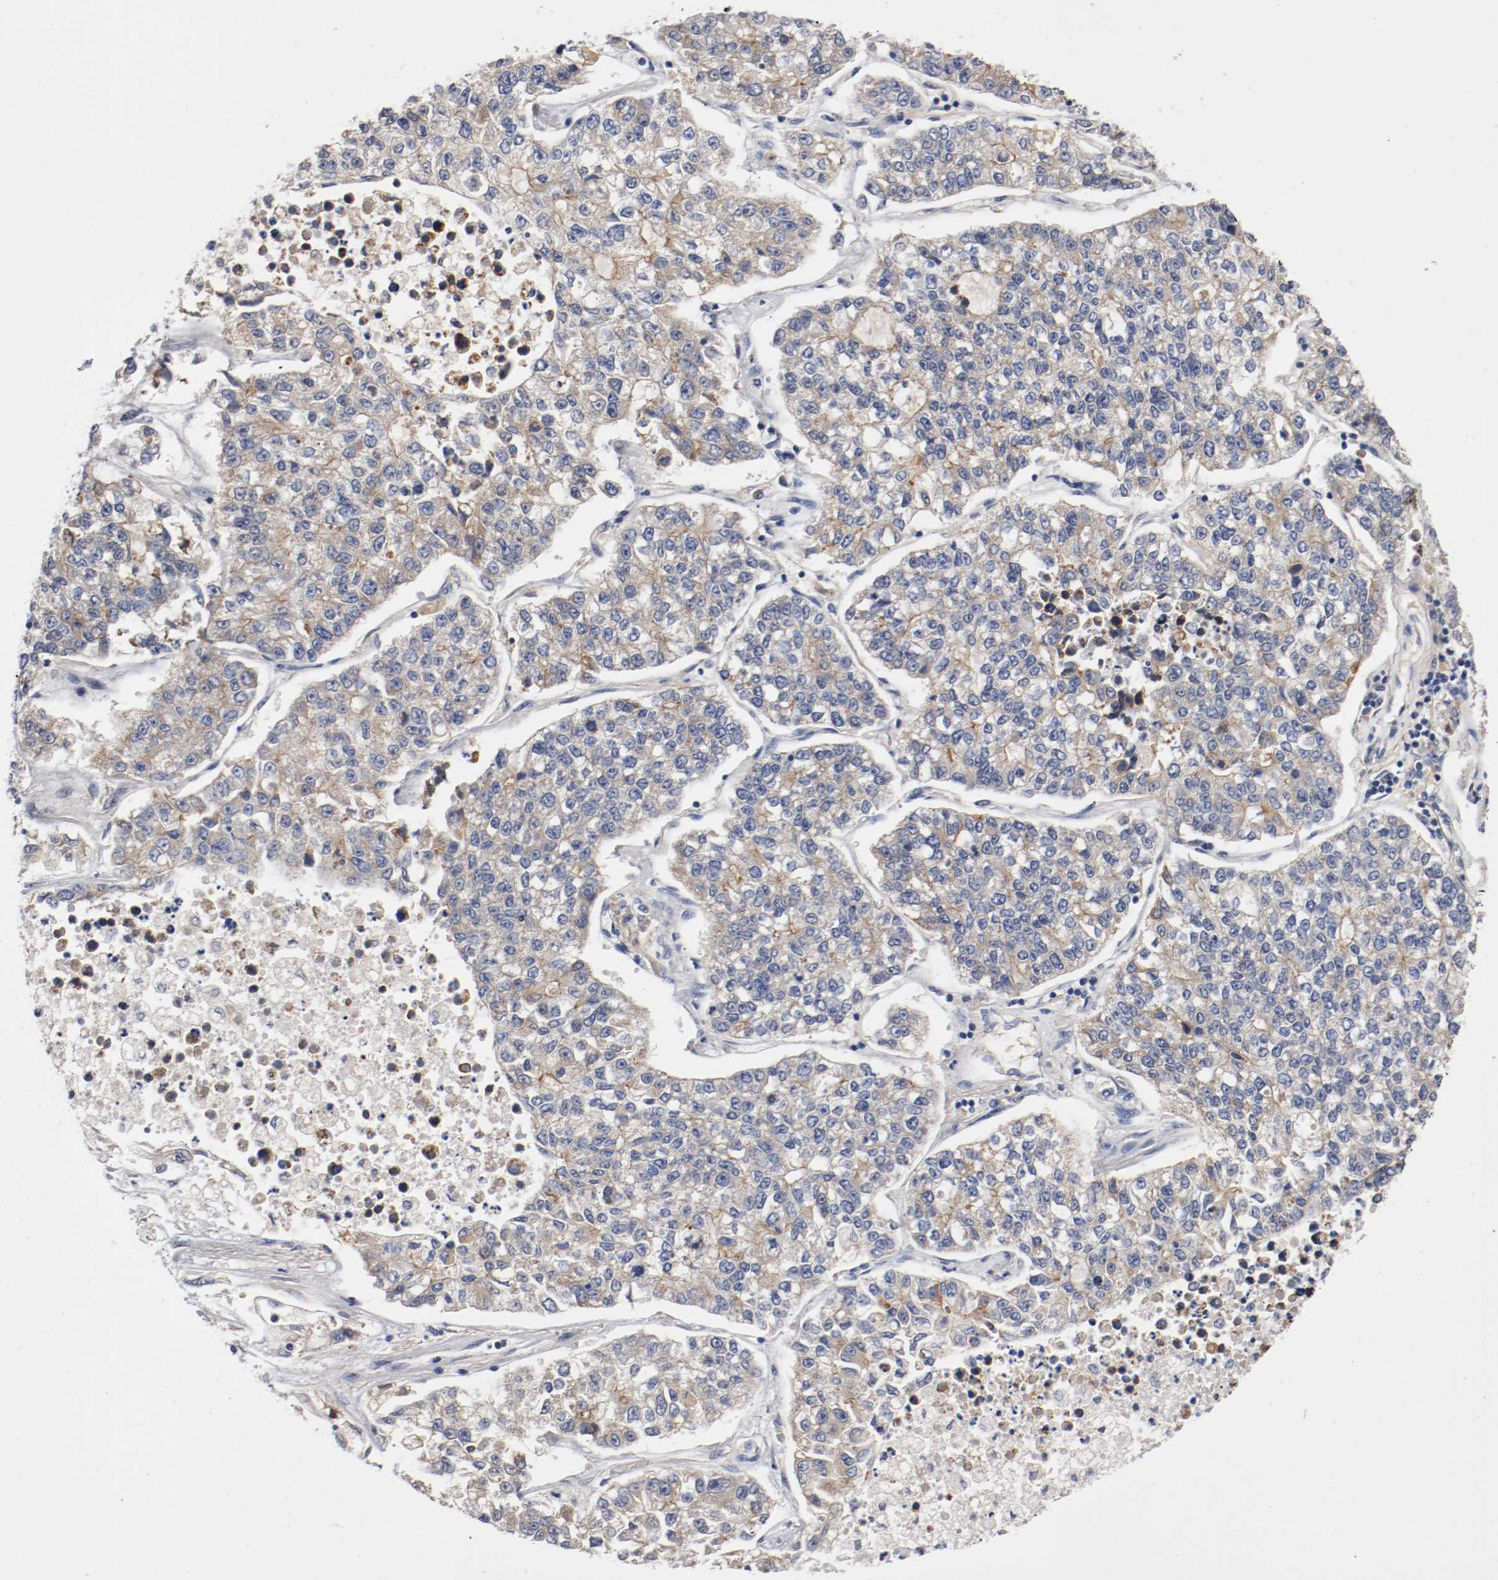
{"staining": {"intensity": "weak", "quantity": "25%-75%", "location": "cytoplasmic/membranous"}, "tissue": "lung cancer", "cell_type": "Tumor cells", "image_type": "cancer", "snomed": [{"axis": "morphology", "description": "Adenocarcinoma, NOS"}, {"axis": "topography", "description": "Lung"}], "caption": "The immunohistochemical stain shows weak cytoplasmic/membranous expression in tumor cells of lung cancer (adenocarcinoma) tissue.", "gene": "PCSK6", "patient": {"sex": "male", "age": 49}}